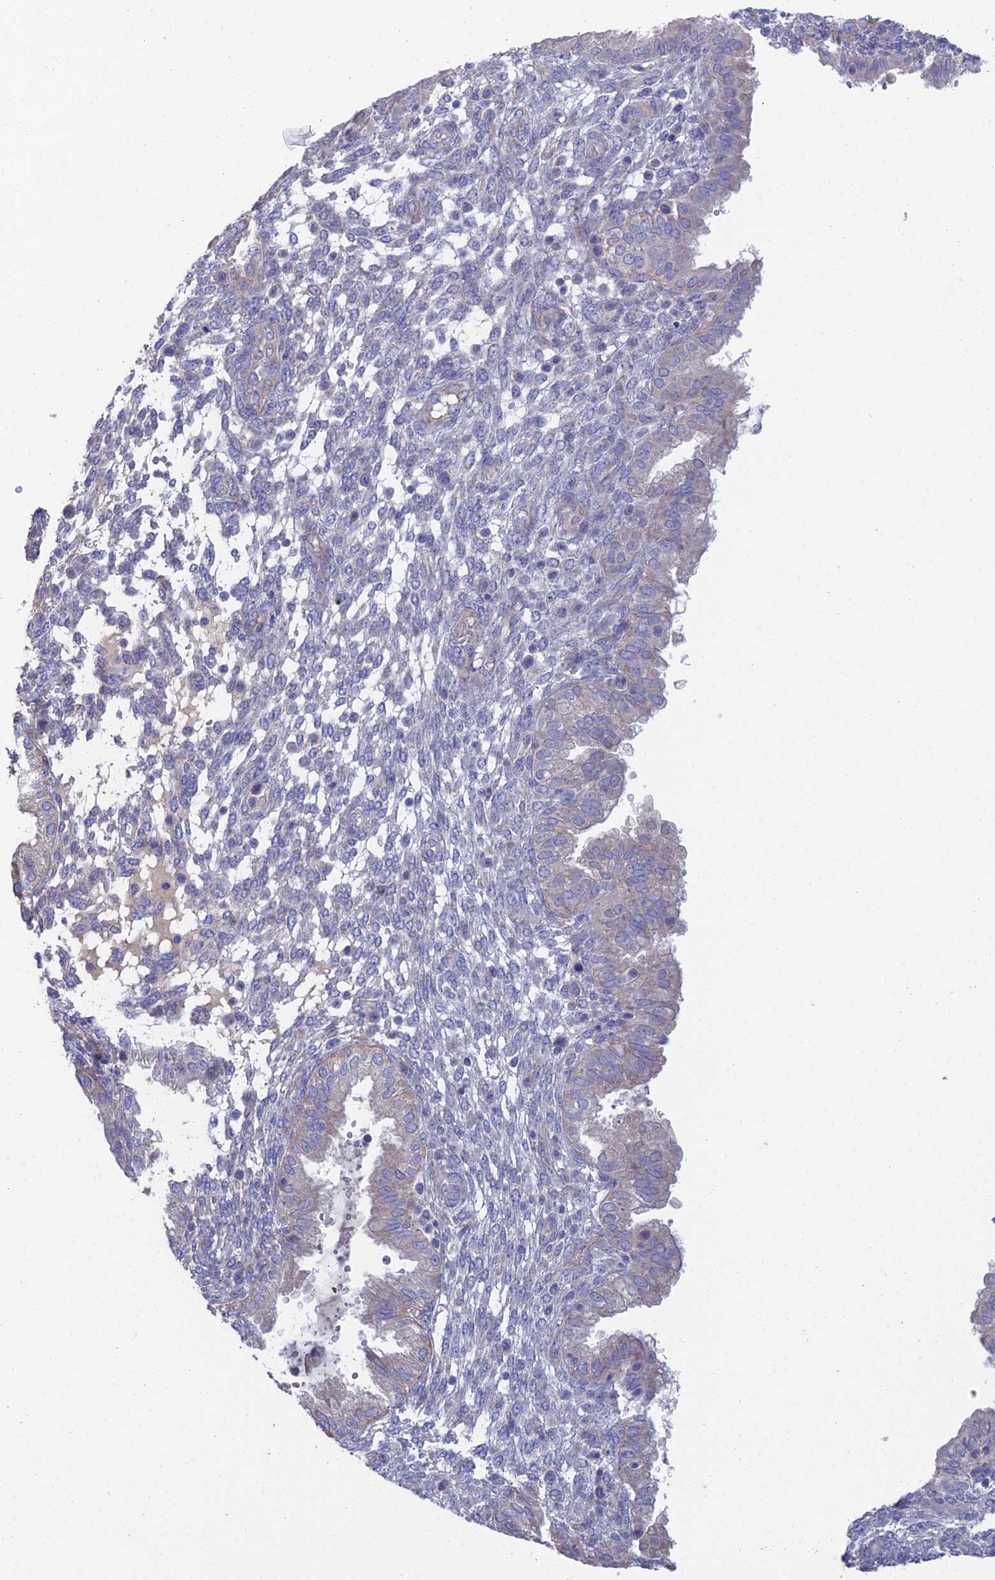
{"staining": {"intensity": "negative", "quantity": "none", "location": "none"}, "tissue": "endometrium", "cell_type": "Cells in endometrial stroma", "image_type": "normal", "snomed": [{"axis": "morphology", "description": "Normal tissue, NOS"}, {"axis": "topography", "description": "Endometrium"}], "caption": "Immunohistochemical staining of benign endometrium demonstrates no significant positivity in cells in endometrial stroma. Brightfield microscopy of immunohistochemistry stained with DAB (brown) and hematoxylin (blue), captured at high magnification.", "gene": "ARL16", "patient": {"sex": "female", "age": 33}}